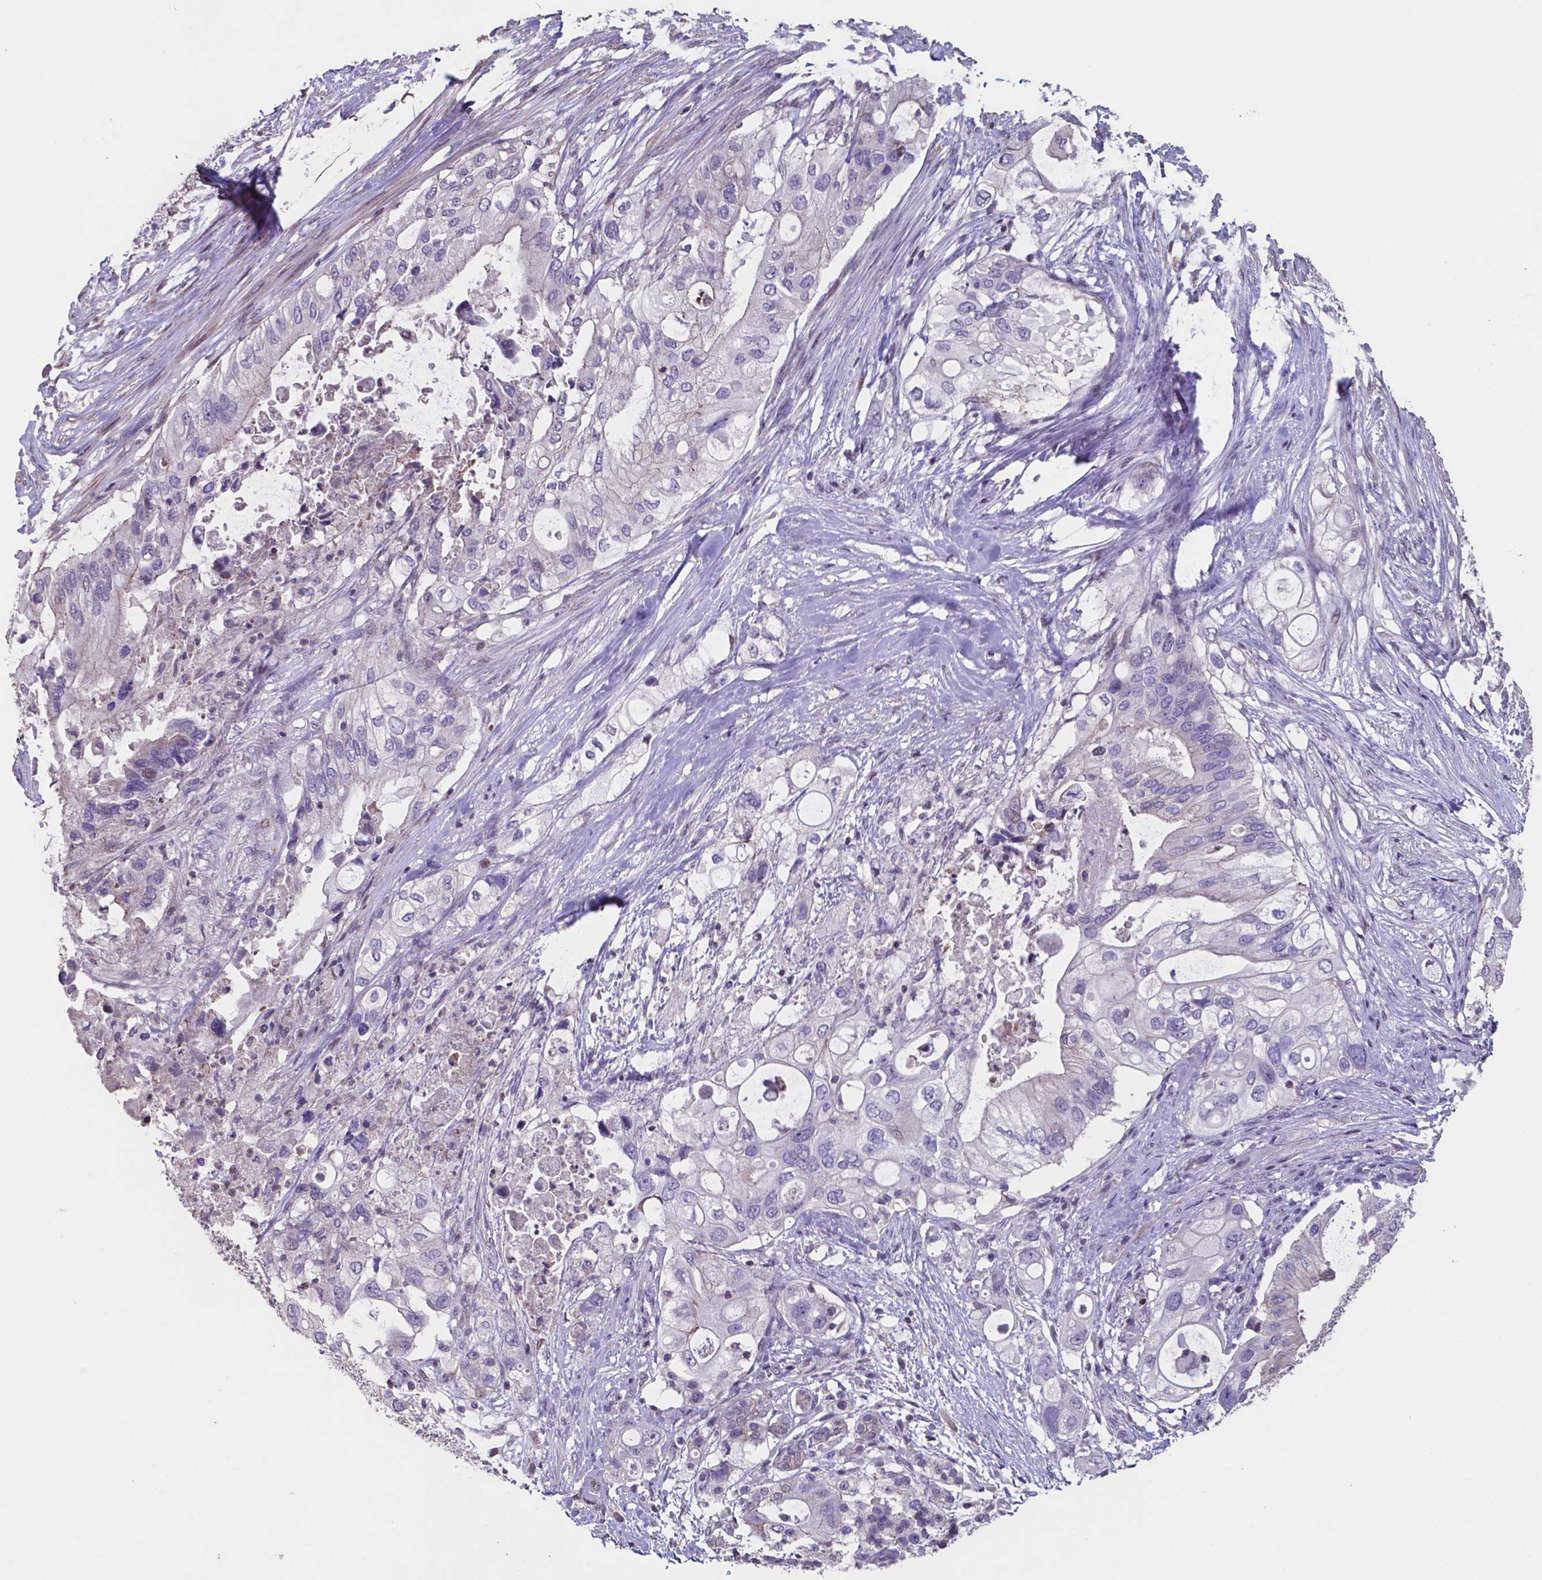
{"staining": {"intensity": "negative", "quantity": "none", "location": "none"}, "tissue": "pancreatic cancer", "cell_type": "Tumor cells", "image_type": "cancer", "snomed": [{"axis": "morphology", "description": "Adenocarcinoma, NOS"}, {"axis": "topography", "description": "Pancreas"}], "caption": "The immunohistochemistry (IHC) photomicrograph has no significant staining in tumor cells of adenocarcinoma (pancreatic) tissue. The staining was performed using DAB to visualize the protein expression in brown, while the nuclei were stained in blue with hematoxylin (Magnification: 20x).", "gene": "MLC1", "patient": {"sex": "female", "age": 72}}